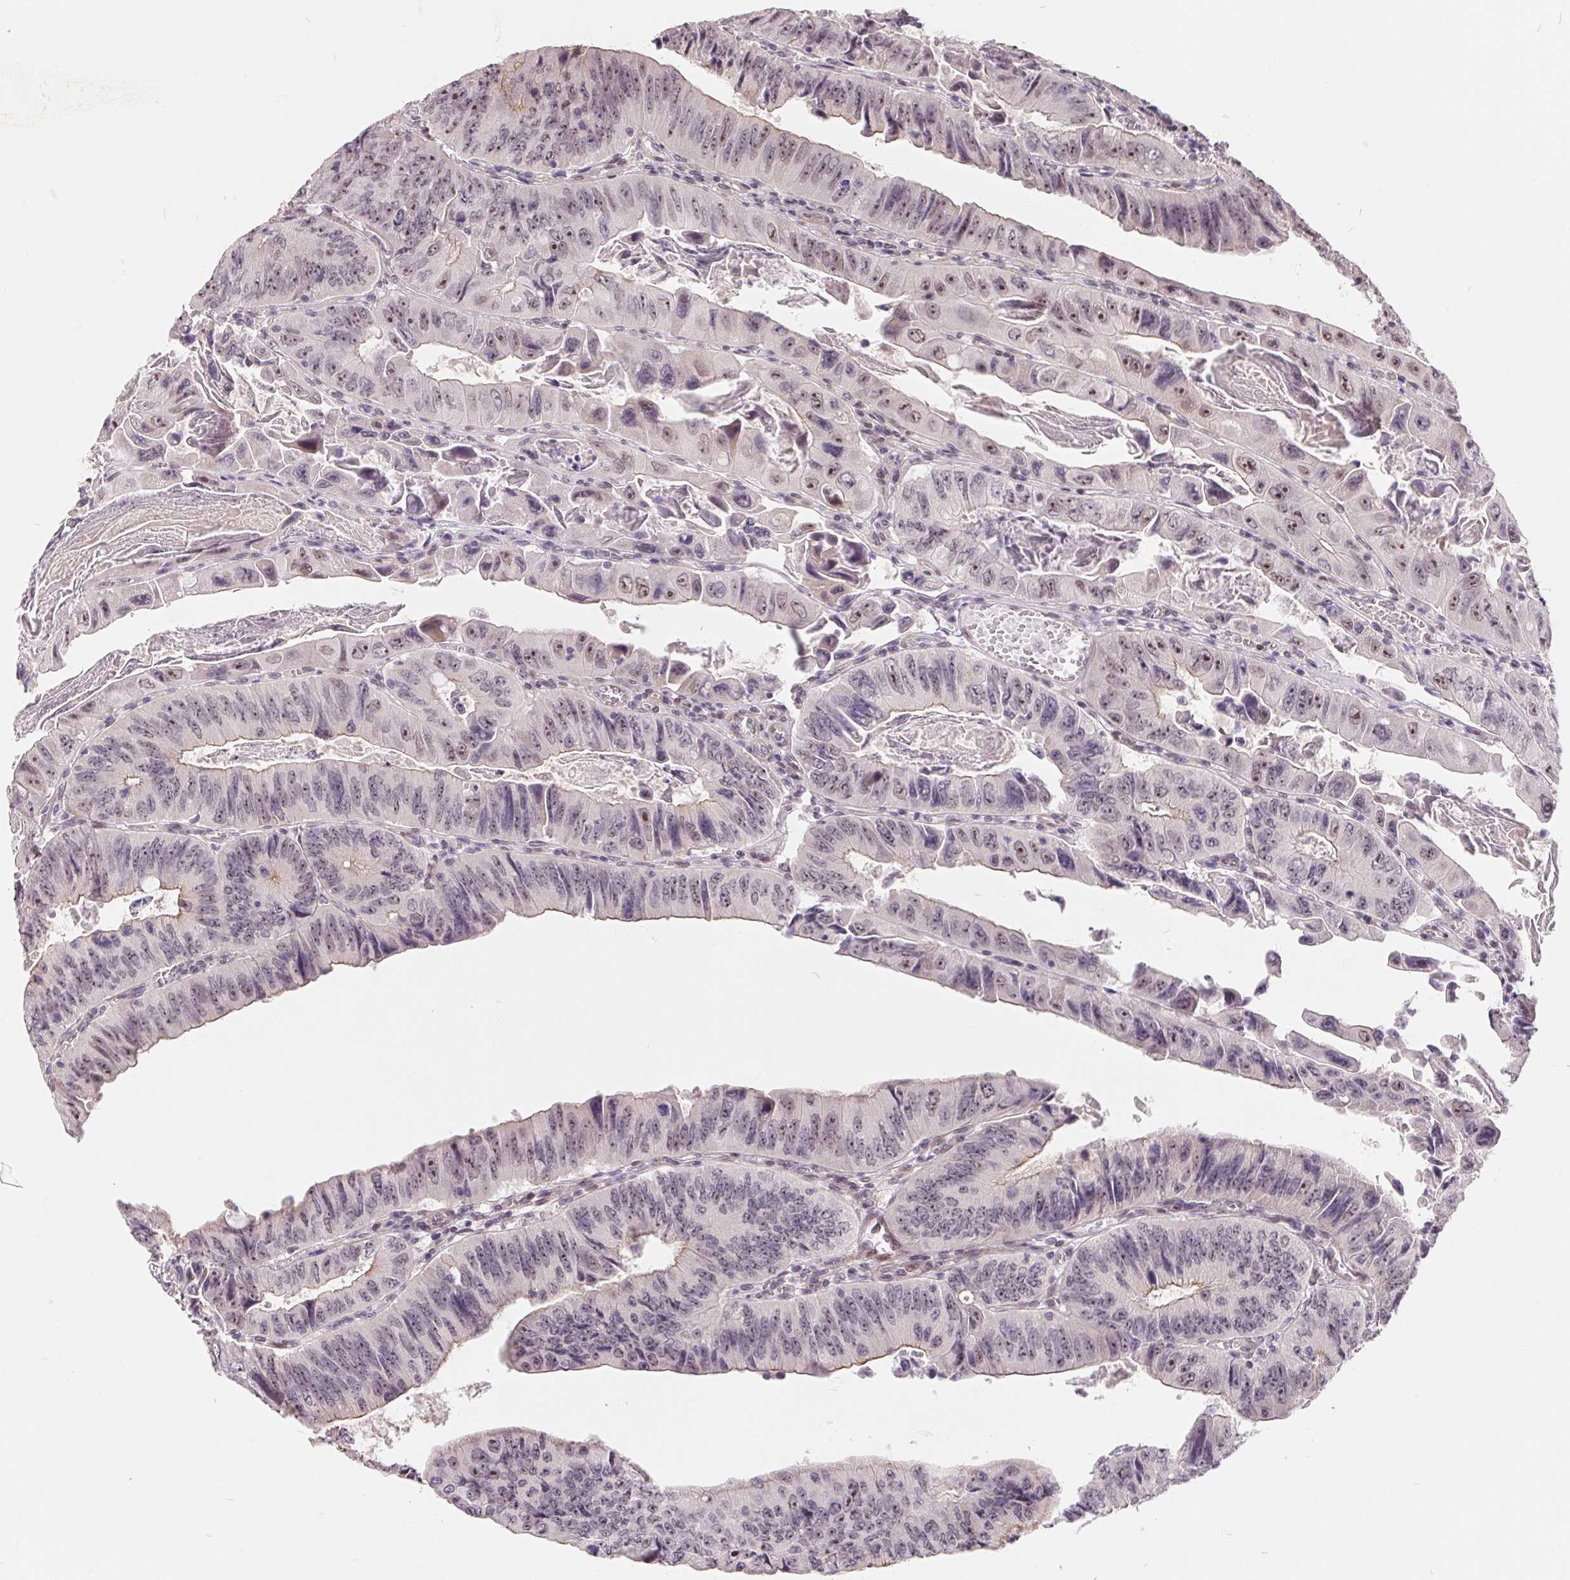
{"staining": {"intensity": "moderate", "quantity": "25%-75%", "location": "nuclear"}, "tissue": "colorectal cancer", "cell_type": "Tumor cells", "image_type": "cancer", "snomed": [{"axis": "morphology", "description": "Adenocarcinoma, NOS"}, {"axis": "topography", "description": "Colon"}], "caption": "Immunohistochemical staining of colorectal adenocarcinoma displays medium levels of moderate nuclear protein positivity in about 25%-75% of tumor cells.", "gene": "NRG2", "patient": {"sex": "female", "age": 84}}